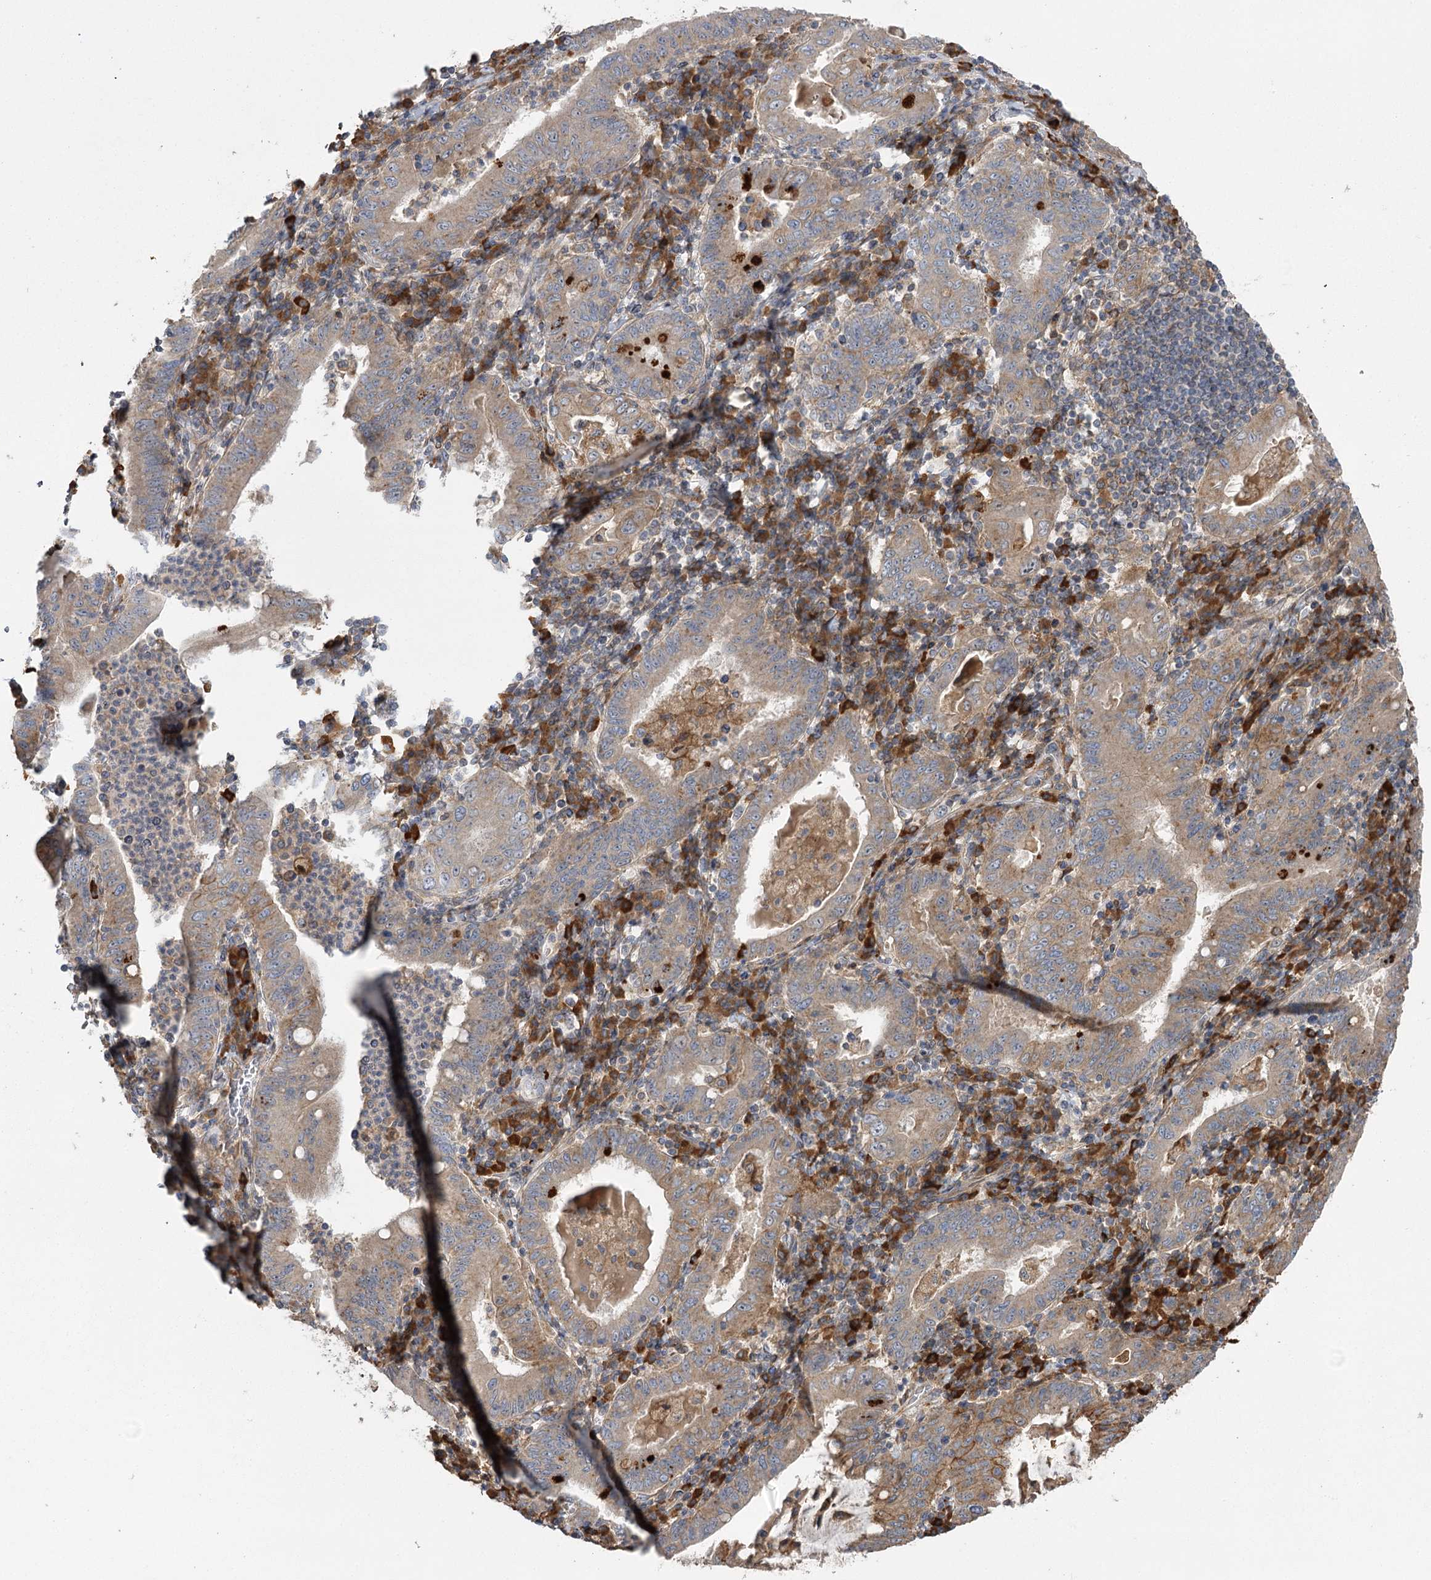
{"staining": {"intensity": "moderate", "quantity": "25%-75%", "location": "cytoplasmic/membranous"}, "tissue": "stomach cancer", "cell_type": "Tumor cells", "image_type": "cancer", "snomed": [{"axis": "morphology", "description": "Normal tissue, NOS"}, {"axis": "morphology", "description": "Adenocarcinoma, NOS"}, {"axis": "topography", "description": "Esophagus"}, {"axis": "topography", "description": "Stomach, upper"}, {"axis": "topography", "description": "Peripheral nerve tissue"}], "caption": "Adenocarcinoma (stomach) tissue displays moderate cytoplasmic/membranous expression in about 25%-75% of tumor cells", "gene": "KCNN2", "patient": {"sex": "male", "age": 62}}